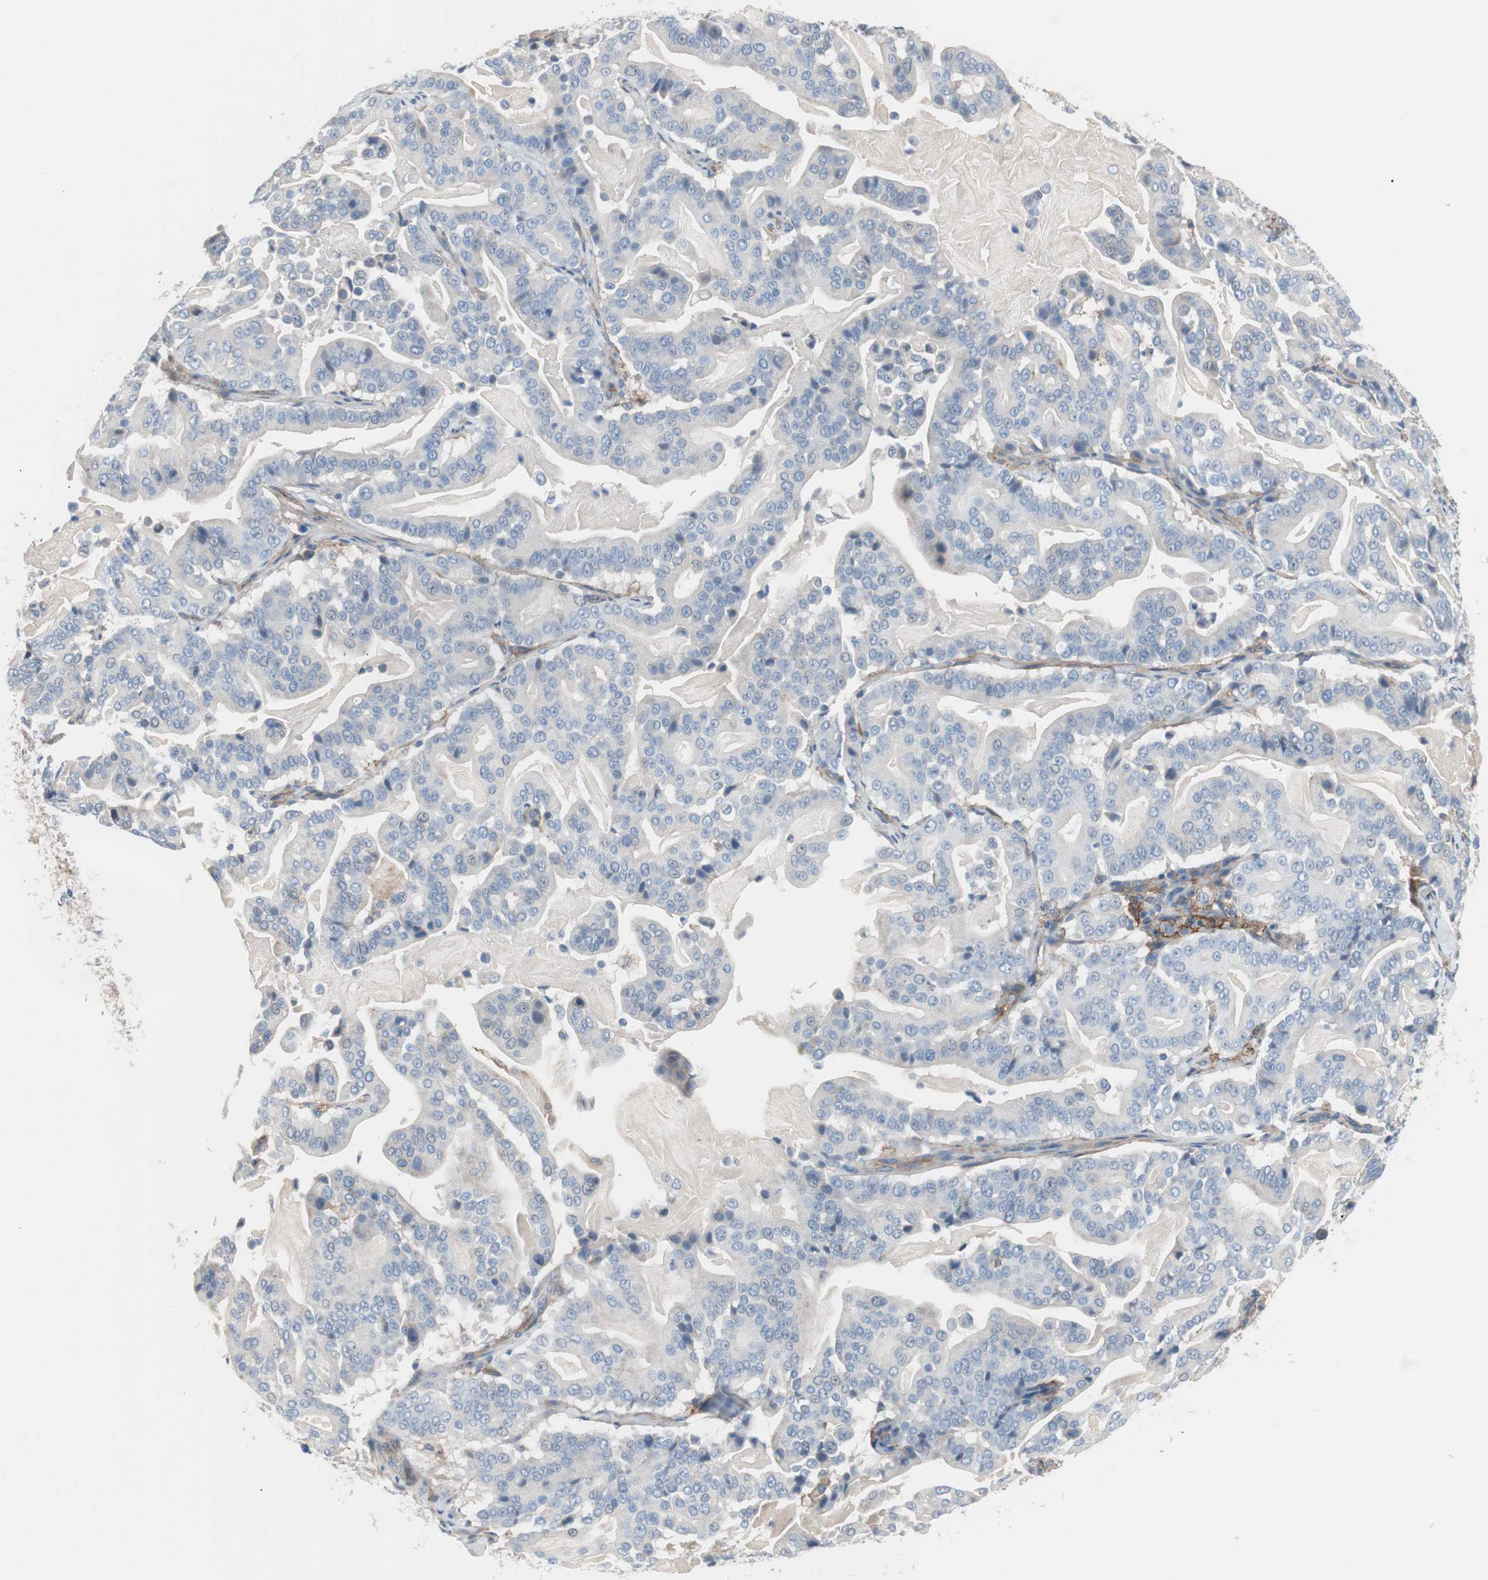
{"staining": {"intensity": "negative", "quantity": "none", "location": "none"}, "tissue": "pancreatic cancer", "cell_type": "Tumor cells", "image_type": "cancer", "snomed": [{"axis": "morphology", "description": "Adenocarcinoma, NOS"}, {"axis": "topography", "description": "Pancreas"}], "caption": "An IHC micrograph of pancreatic adenocarcinoma is shown. There is no staining in tumor cells of pancreatic adenocarcinoma.", "gene": "CD81", "patient": {"sex": "male", "age": 63}}